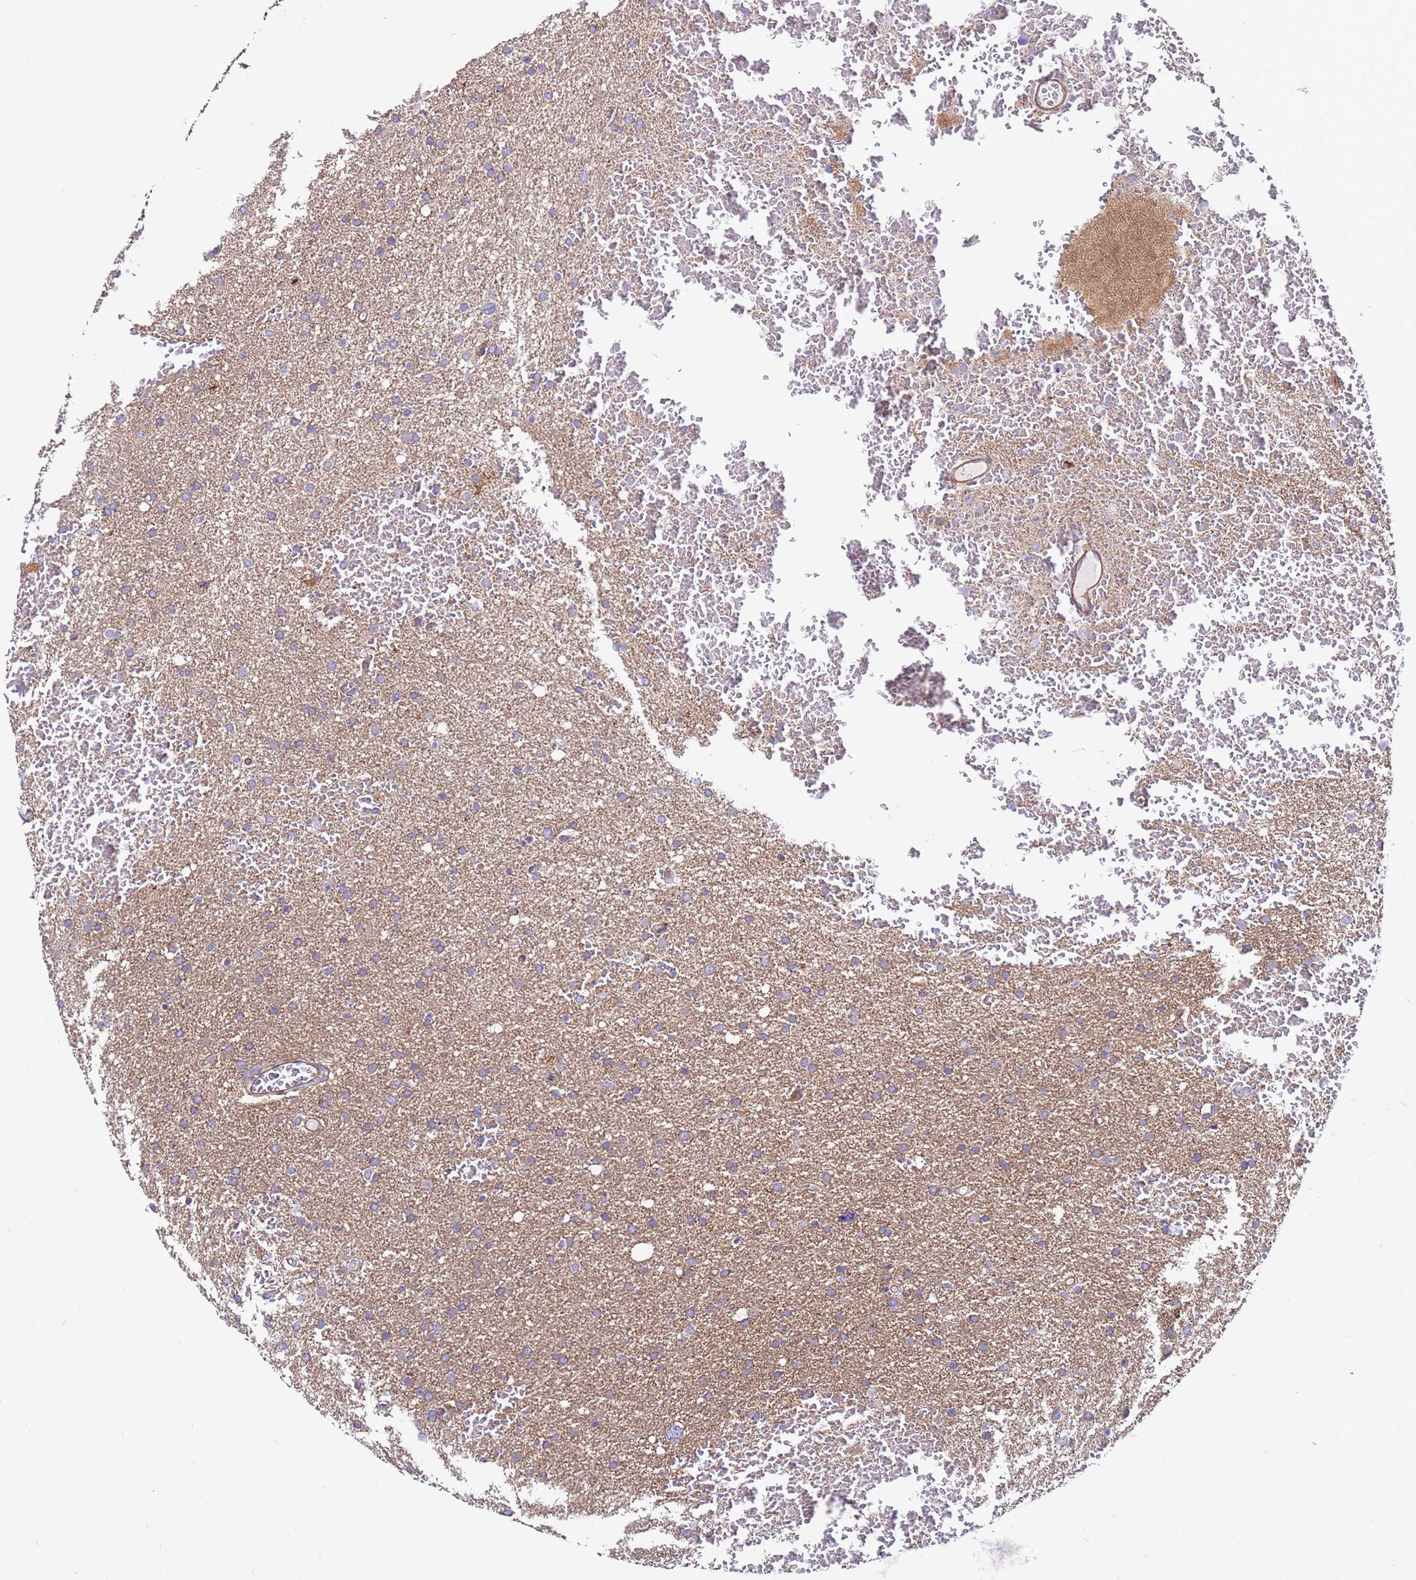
{"staining": {"intensity": "weak", "quantity": "25%-75%", "location": "cytoplasmic/membranous"}, "tissue": "glioma", "cell_type": "Tumor cells", "image_type": "cancer", "snomed": [{"axis": "morphology", "description": "Glioma, malignant, High grade"}, {"axis": "topography", "description": "Cerebral cortex"}], "caption": "Protein analysis of high-grade glioma (malignant) tissue shows weak cytoplasmic/membranous staining in approximately 25%-75% of tumor cells.", "gene": "STK38", "patient": {"sex": "female", "age": 36}}